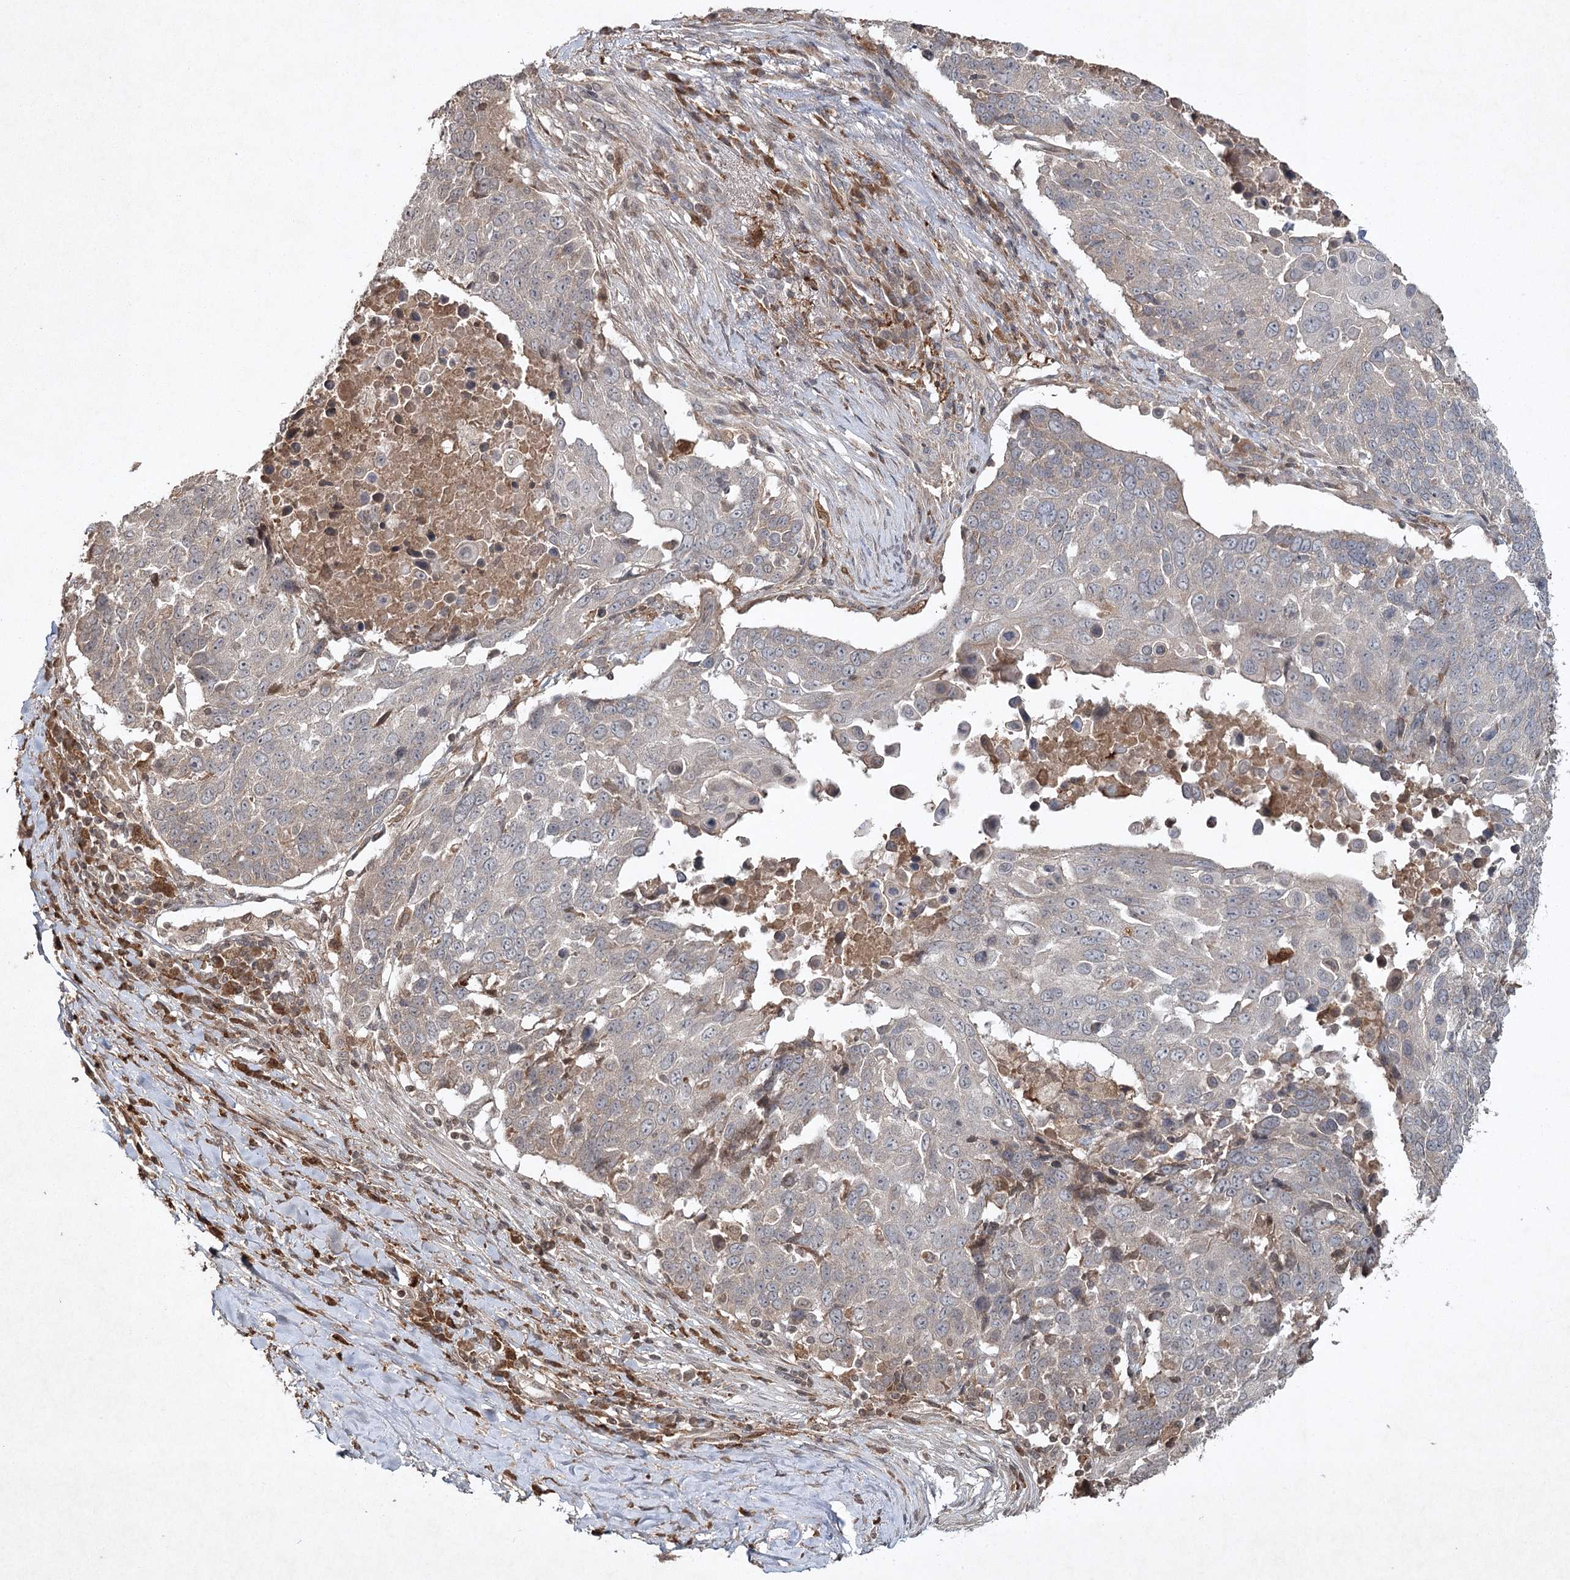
{"staining": {"intensity": "weak", "quantity": "<25%", "location": "cytoplasmic/membranous"}, "tissue": "lung cancer", "cell_type": "Tumor cells", "image_type": "cancer", "snomed": [{"axis": "morphology", "description": "Squamous cell carcinoma, NOS"}, {"axis": "topography", "description": "Lung"}], "caption": "IHC of lung cancer displays no staining in tumor cells.", "gene": "CYP2B6", "patient": {"sex": "male", "age": 66}}